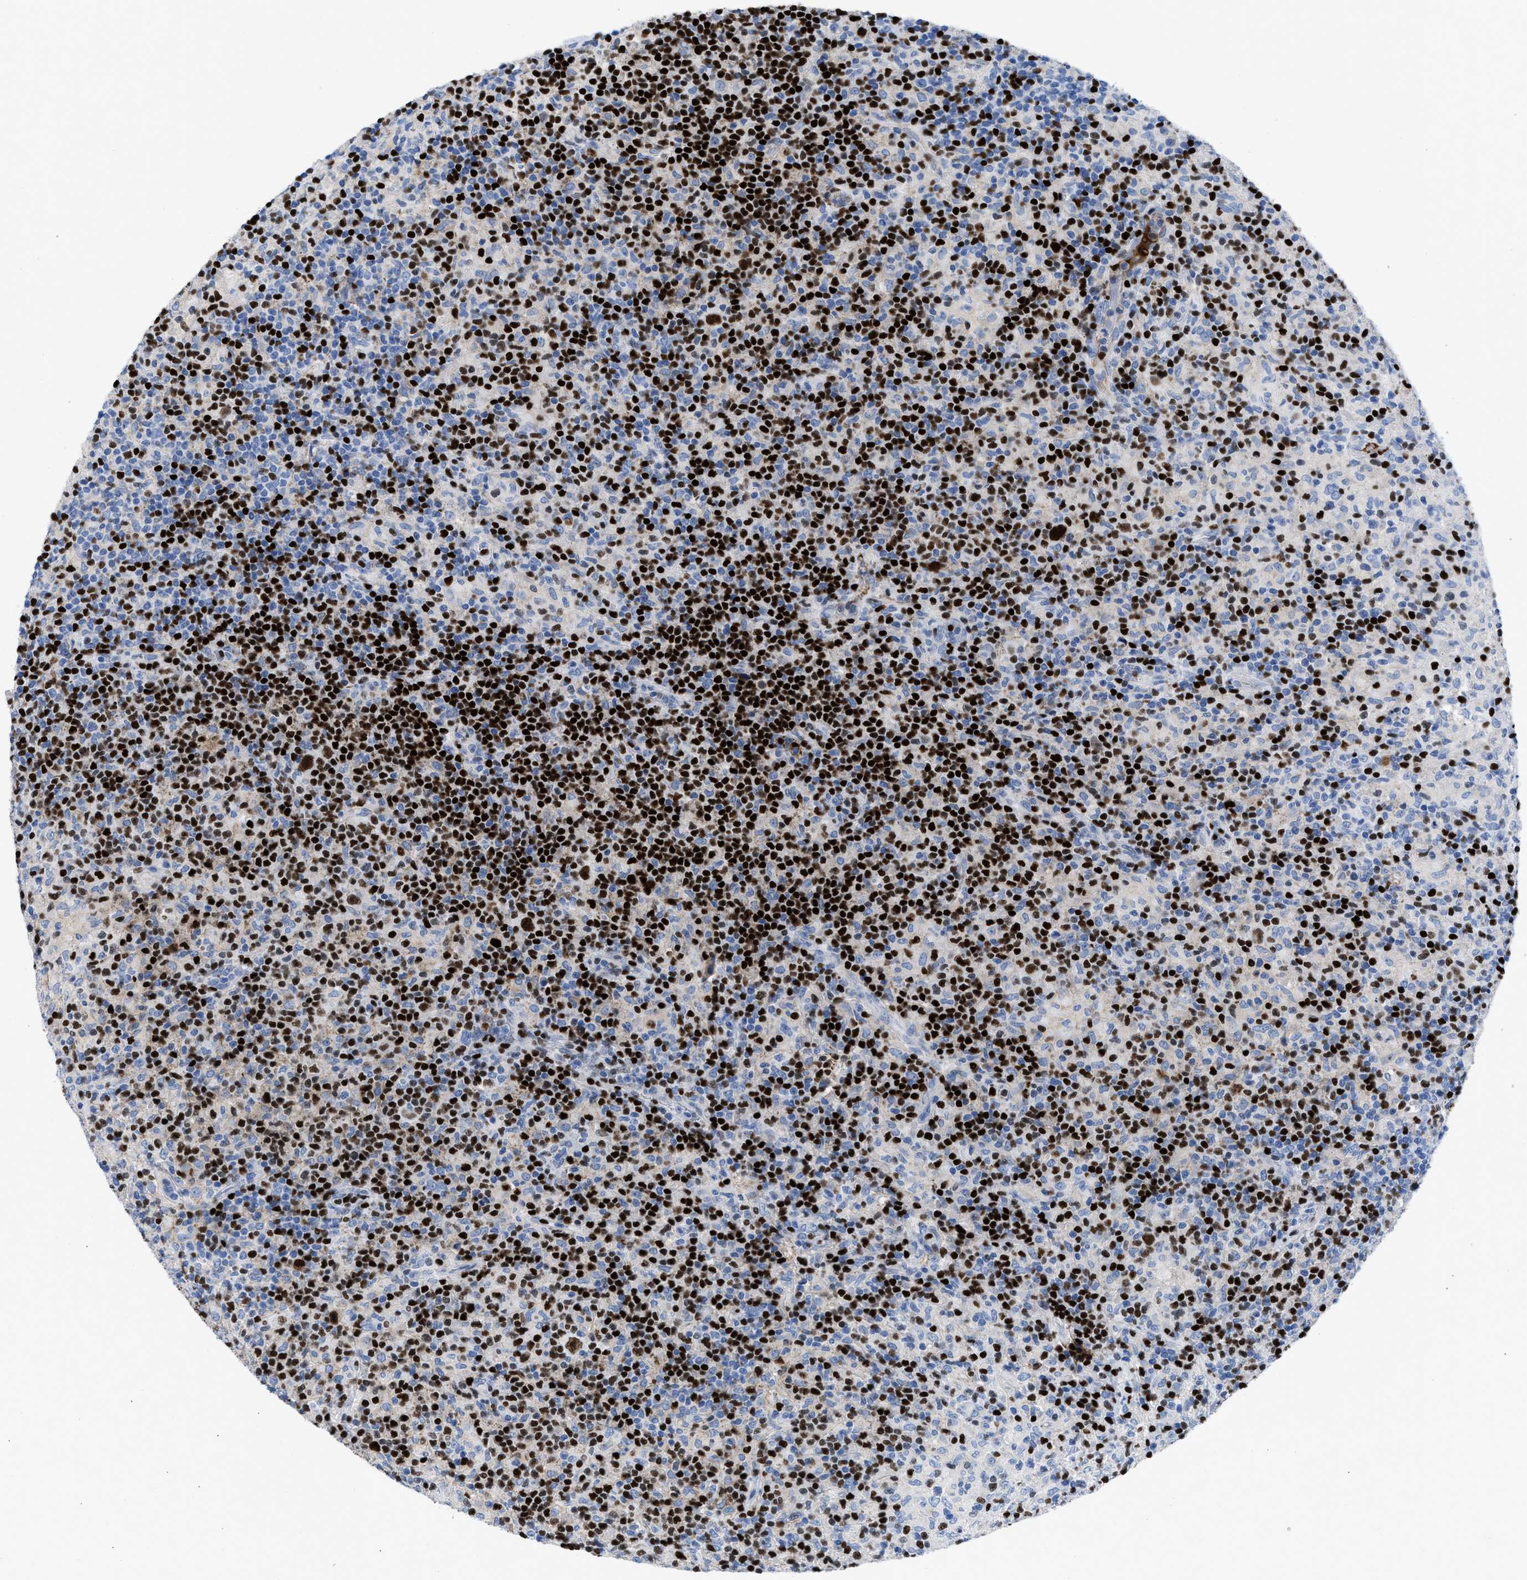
{"staining": {"intensity": "strong", "quantity": "25%-75%", "location": "nuclear"}, "tissue": "lymphoma", "cell_type": "Tumor cells", "image_type": "cancer", "snomed": [{"axis": "morphology", "description": "Hodgkin's disease, NOS"}, {"axis": "topography", "description": "Lymph node"}], "caption": "Immunohistochemistry (IHC) of human Hodgkin's disease demonstrates high levels of strong nuclear positivity in approximately 25%-75% of tumor cells.", "gene": "LEF1", "patient": {"sex": "male", "age": 70}}